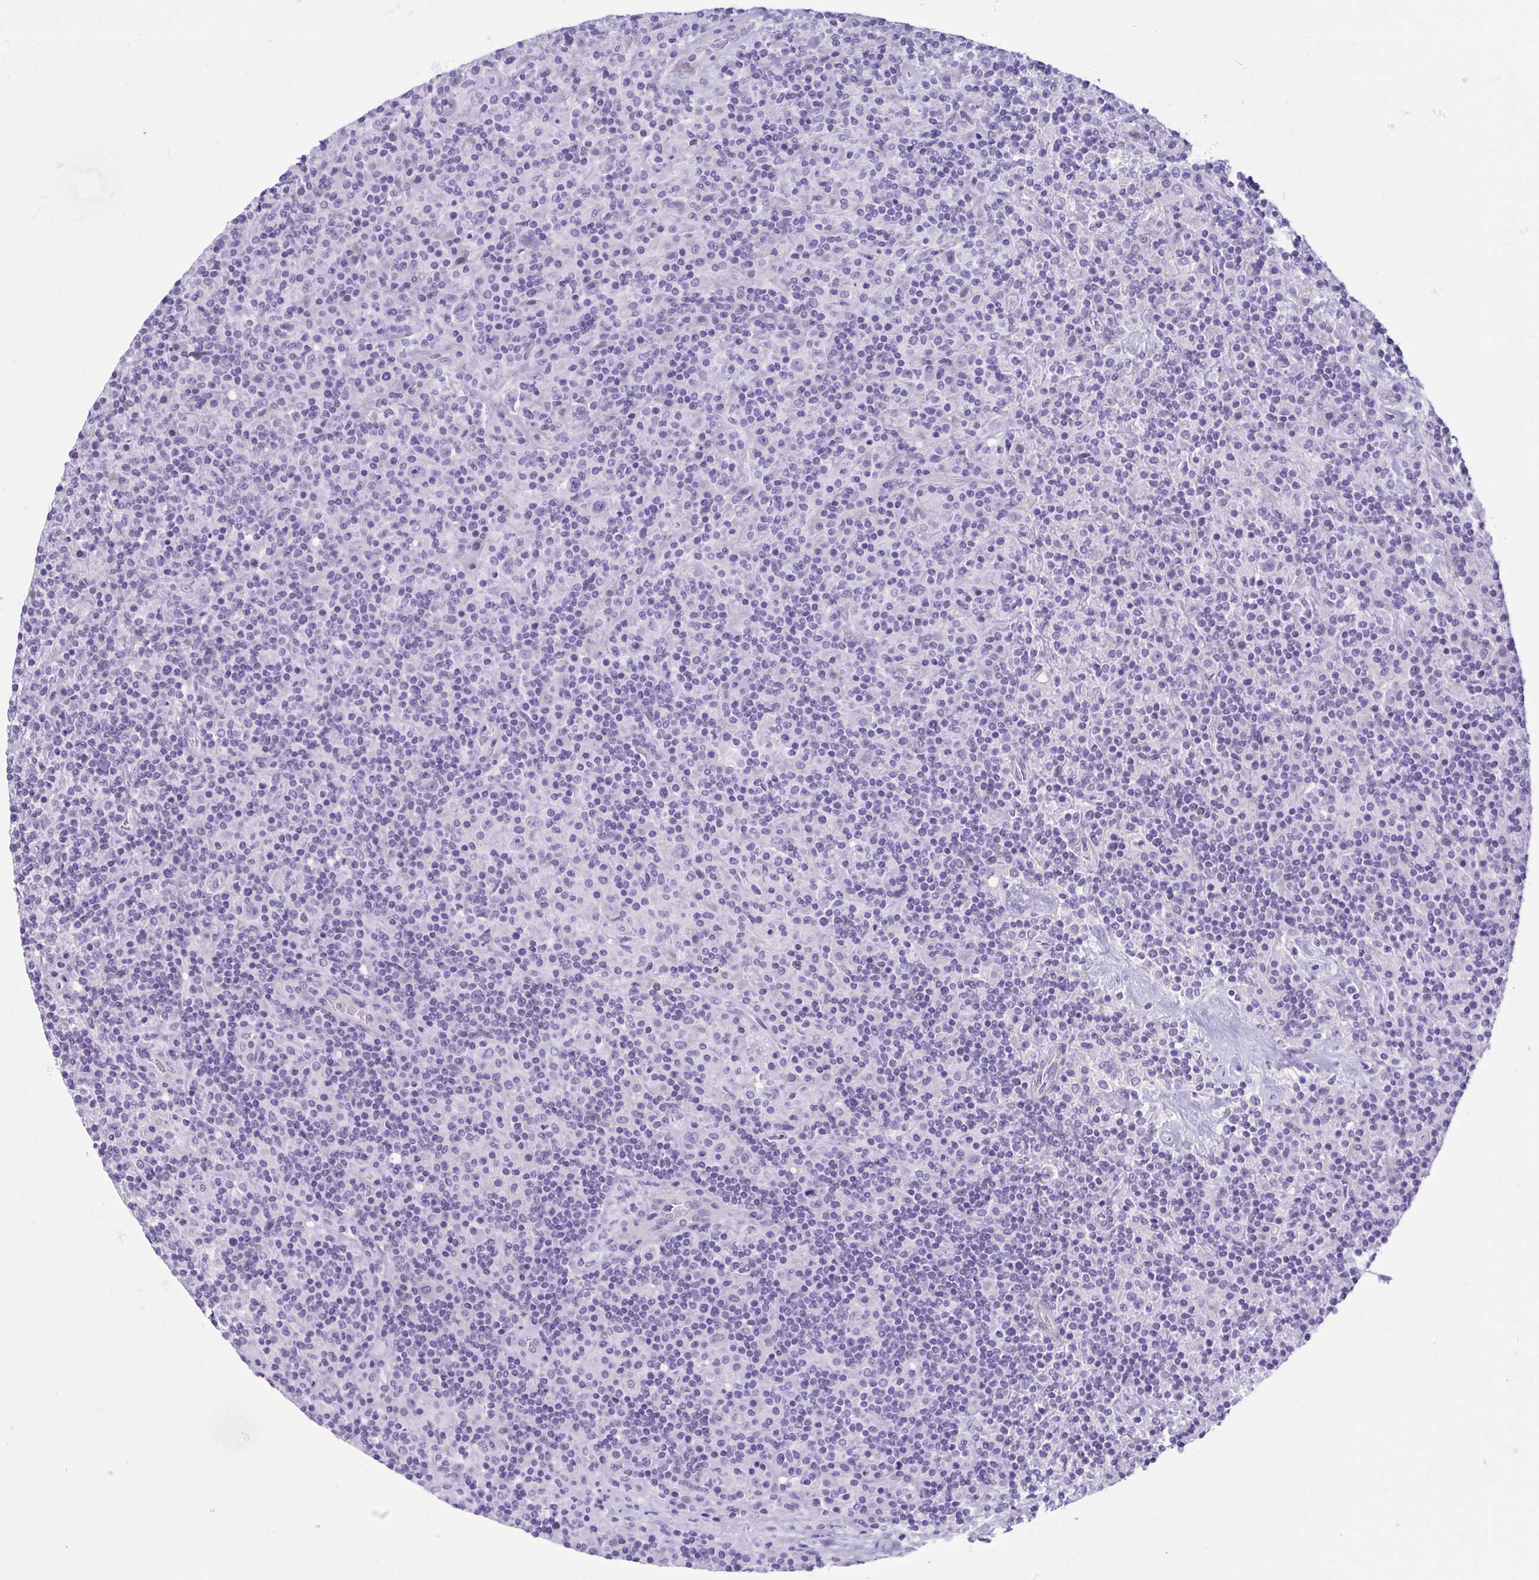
{"staining": {"intensity": "negative", "quantity": "none", "location": "none"}, "tissue": "lymphoma", "cell_type": "Tumor cells", "image_type": "cancer", "snomed": [{"axis": "morphology", "description": "Hodgkin's disease, NOS"}, {"axis": "topography", "description": "Lymph node"}], "caption": "High power microscopy photomicrograph of an immunohistochemistry (IHC) image of Hodgkin's disease, revealing no significant expression in tumor cells.", "gene": "CYP11B1", "patient": {"sex": "male", "age": 70}}